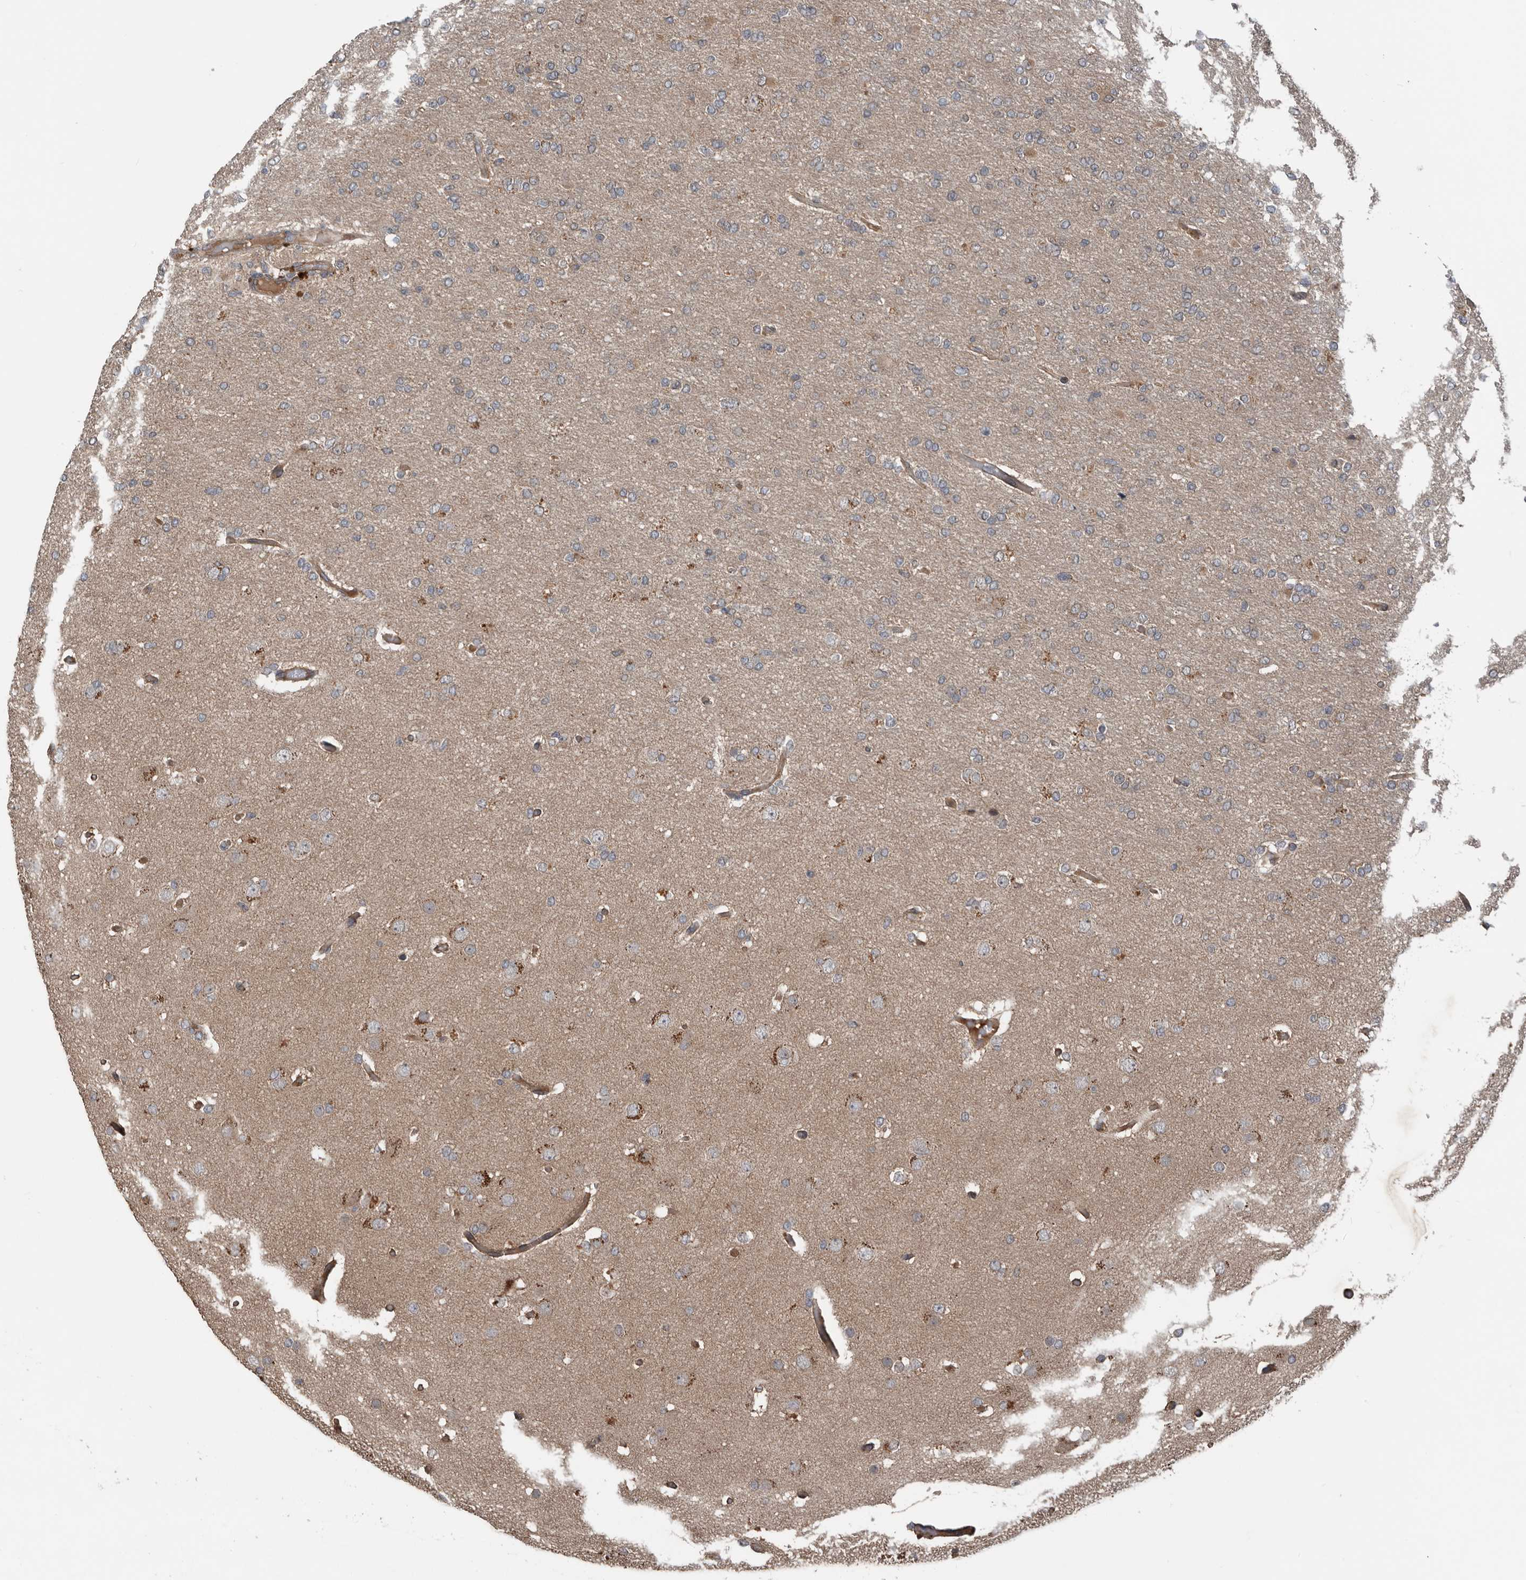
{"staining": {"intensity": "negative", "quantity": "none", "location": "none"}, "tissue": "glioma", "cell_type": "Tumor cells", "image_type": "cancer", "snomed": [{"axis": "morphology", "description": "Glioma, malignant, High grade"}, {"axis": "topography", "description": "Cerebral cortex"}], "caption": "This is an immunohistochemistry (IHC) photomicrograph of human high-grade glioma (malignant). There is no staining in tumor cells.", "gene": "DNAJB4", "patient": {"sex": "female", "age": 36}}